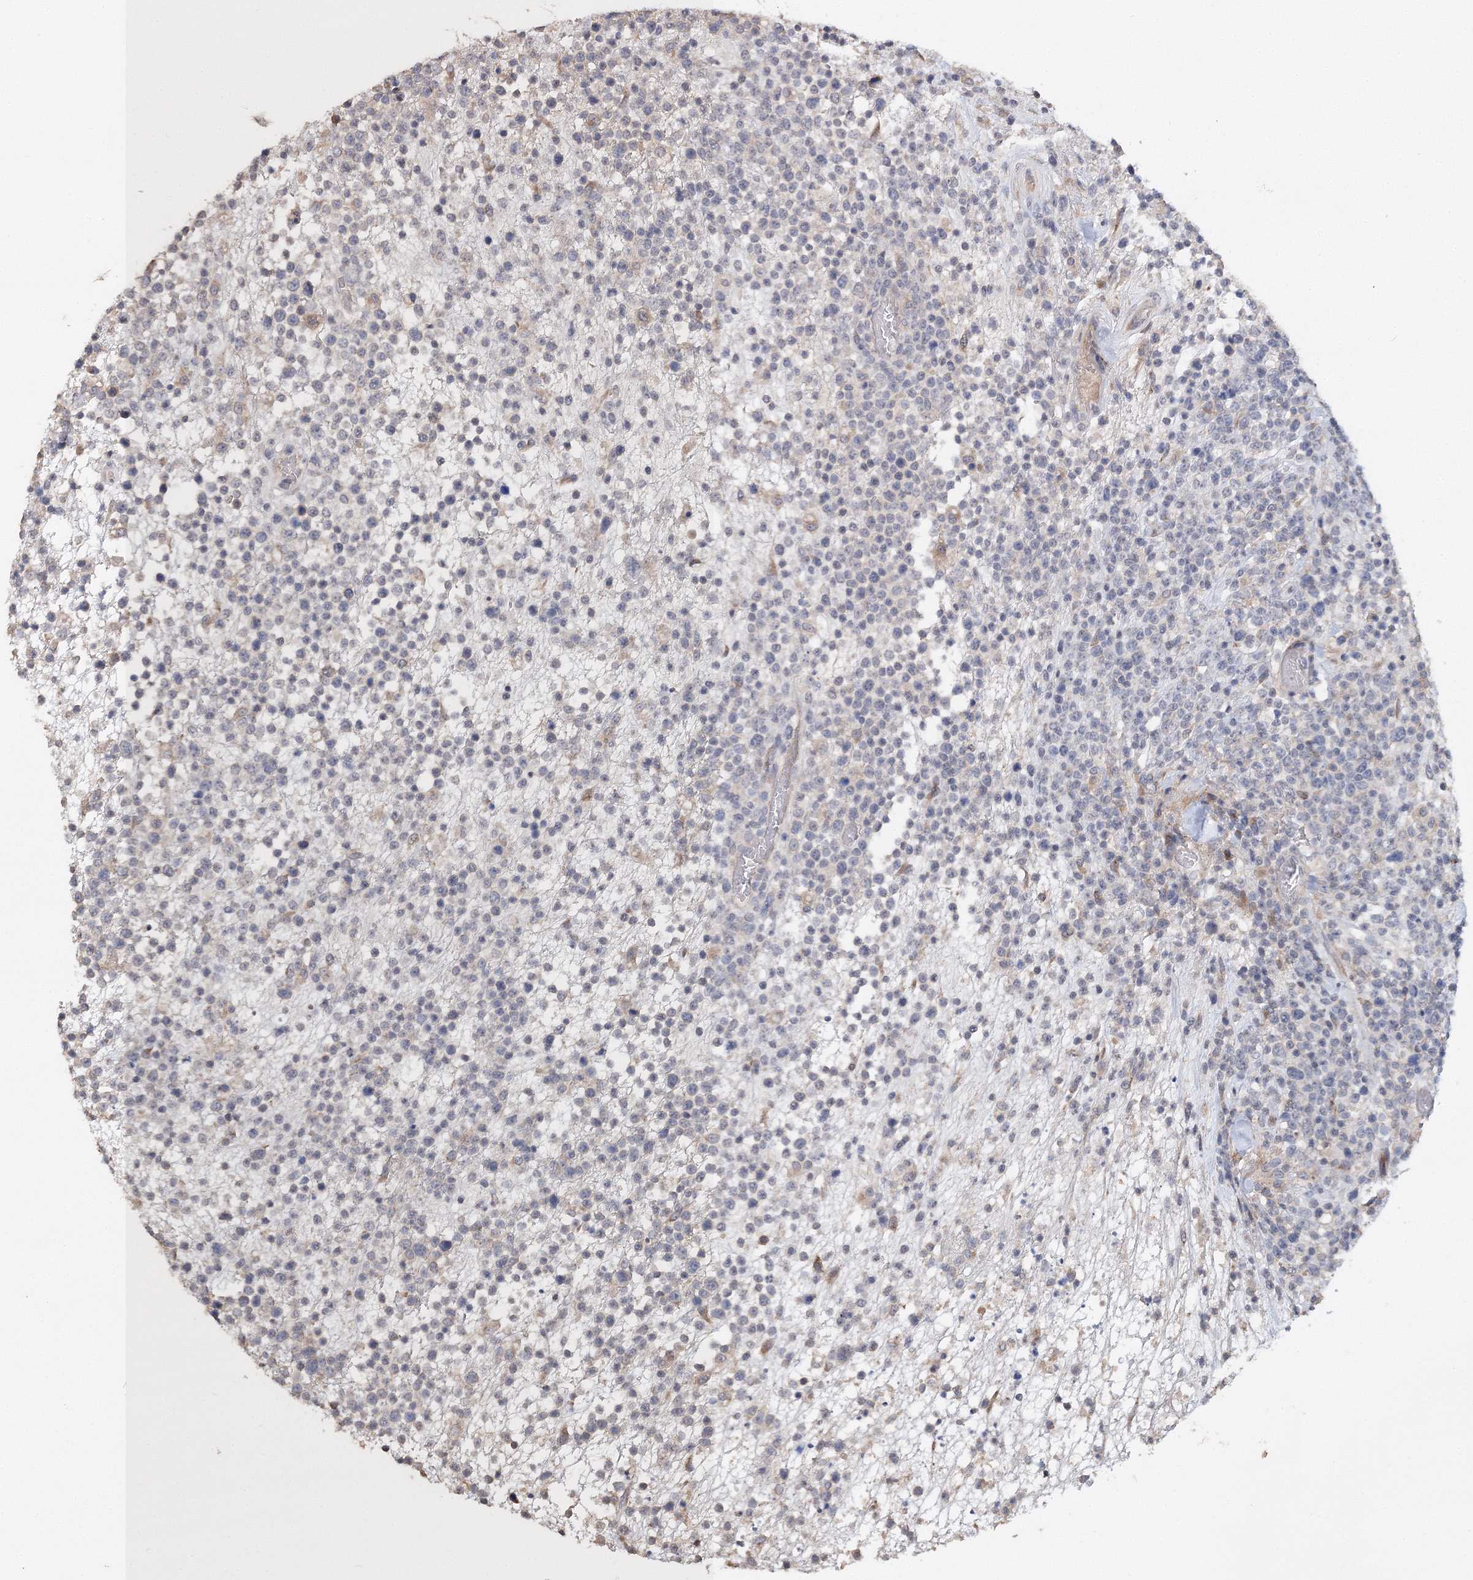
{"staining": {"intensity": "negative", "quantity": "none", "location": "none"}, "tissue": "lymphoma", "cell_type": "Tumor cells", "image_type": "cancer", "snomed": [{"axis": "morphology", "description": "Malignant lymphoma, non-Hodgkin's type, High grade"}, {"axis": "topography", "description": "Colon"}], "caption": "This is an immunohistochemistry (IHC) photomicrograph of lymphoma. There is no staining in tumor cells.", "gene": "GJB5", "patient": {"sex": "female", "age": 53}}